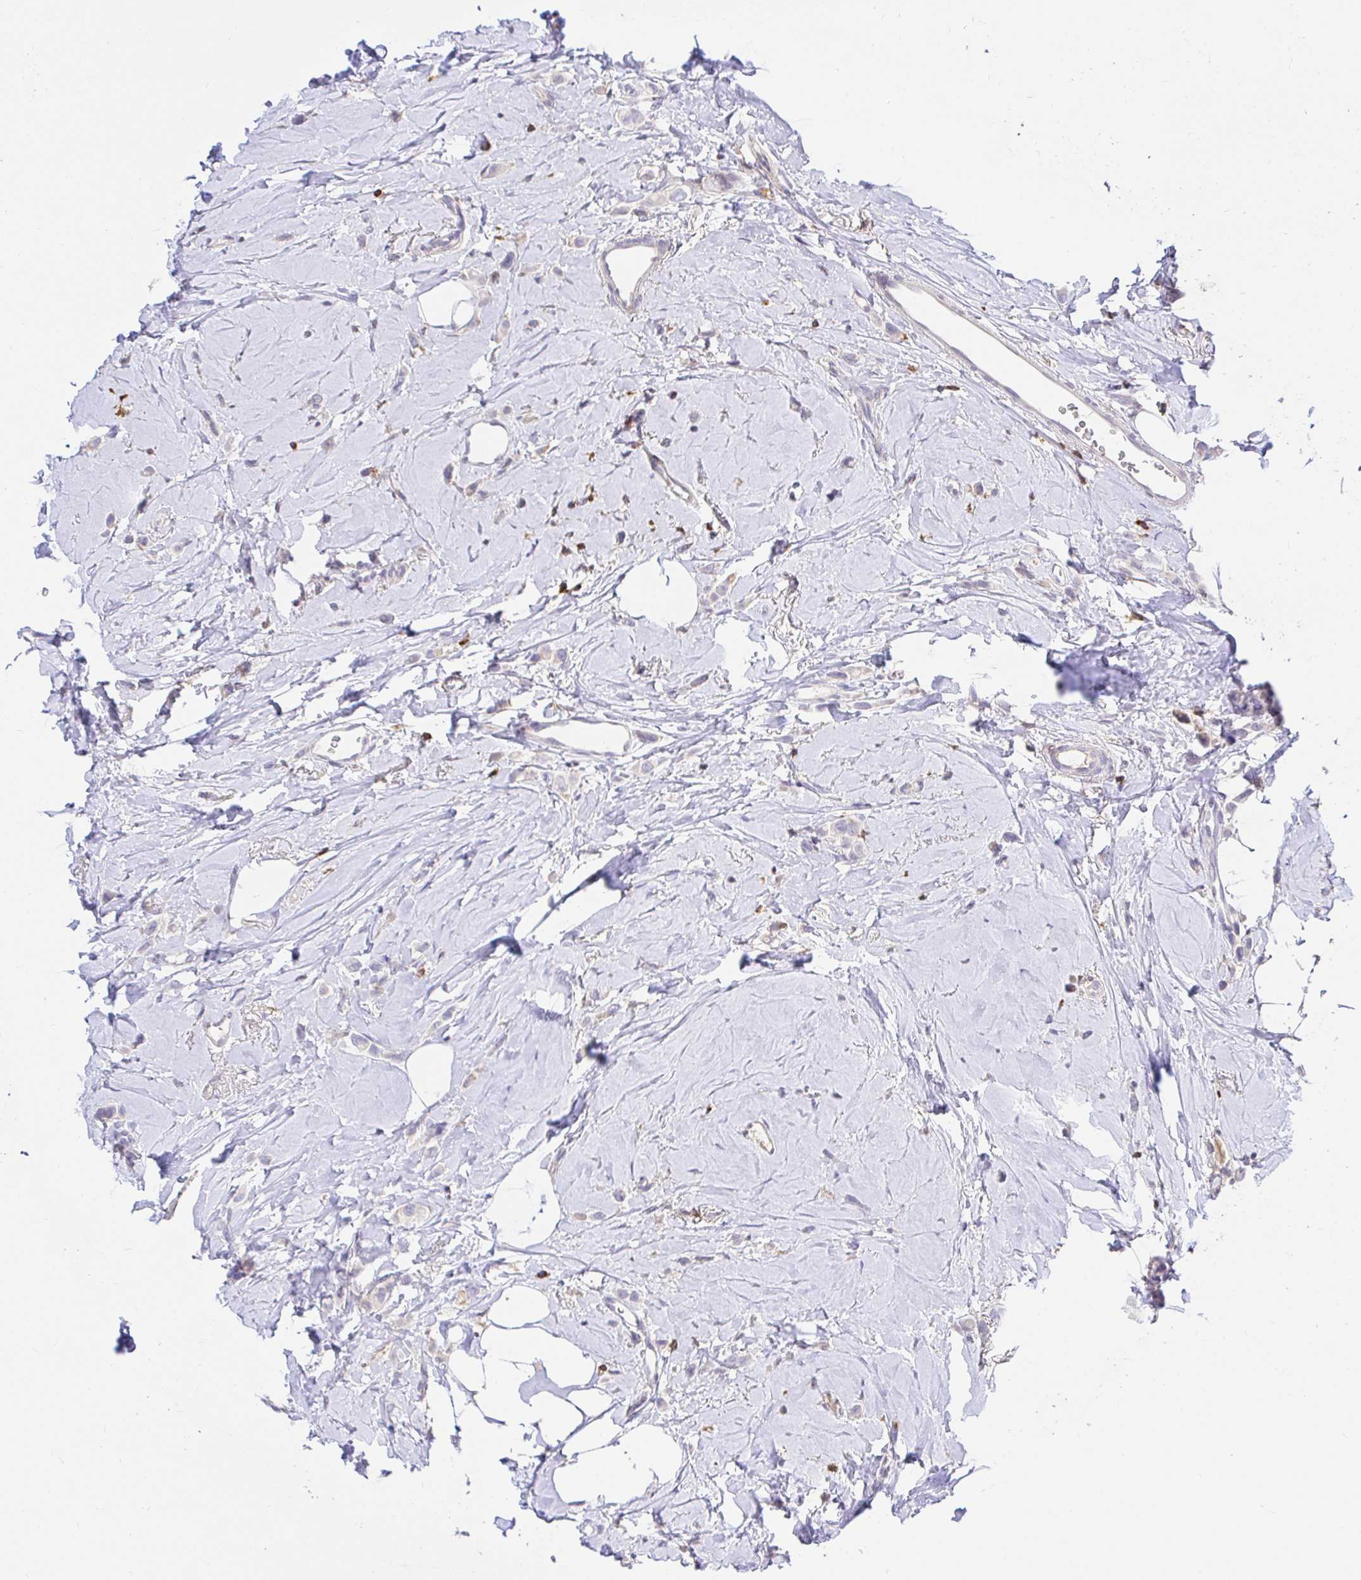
{"staining": {"intensity": "negative", "quantity": "none", "location": "none"}, "tissue": "breast cancer", "cell_type": "Tumor cells", "image_type": "cancer", "snomed": [{"axis": "morphology", "description": "Lobular carcinoma"}, {"axis": "topography", "description": "Breast"}], "caption": "A histopathology image of human breast cancer is negative for staining in tumor cells.", "gene": "SKAP1", "patient": {"sex": "female", "age": 66}}